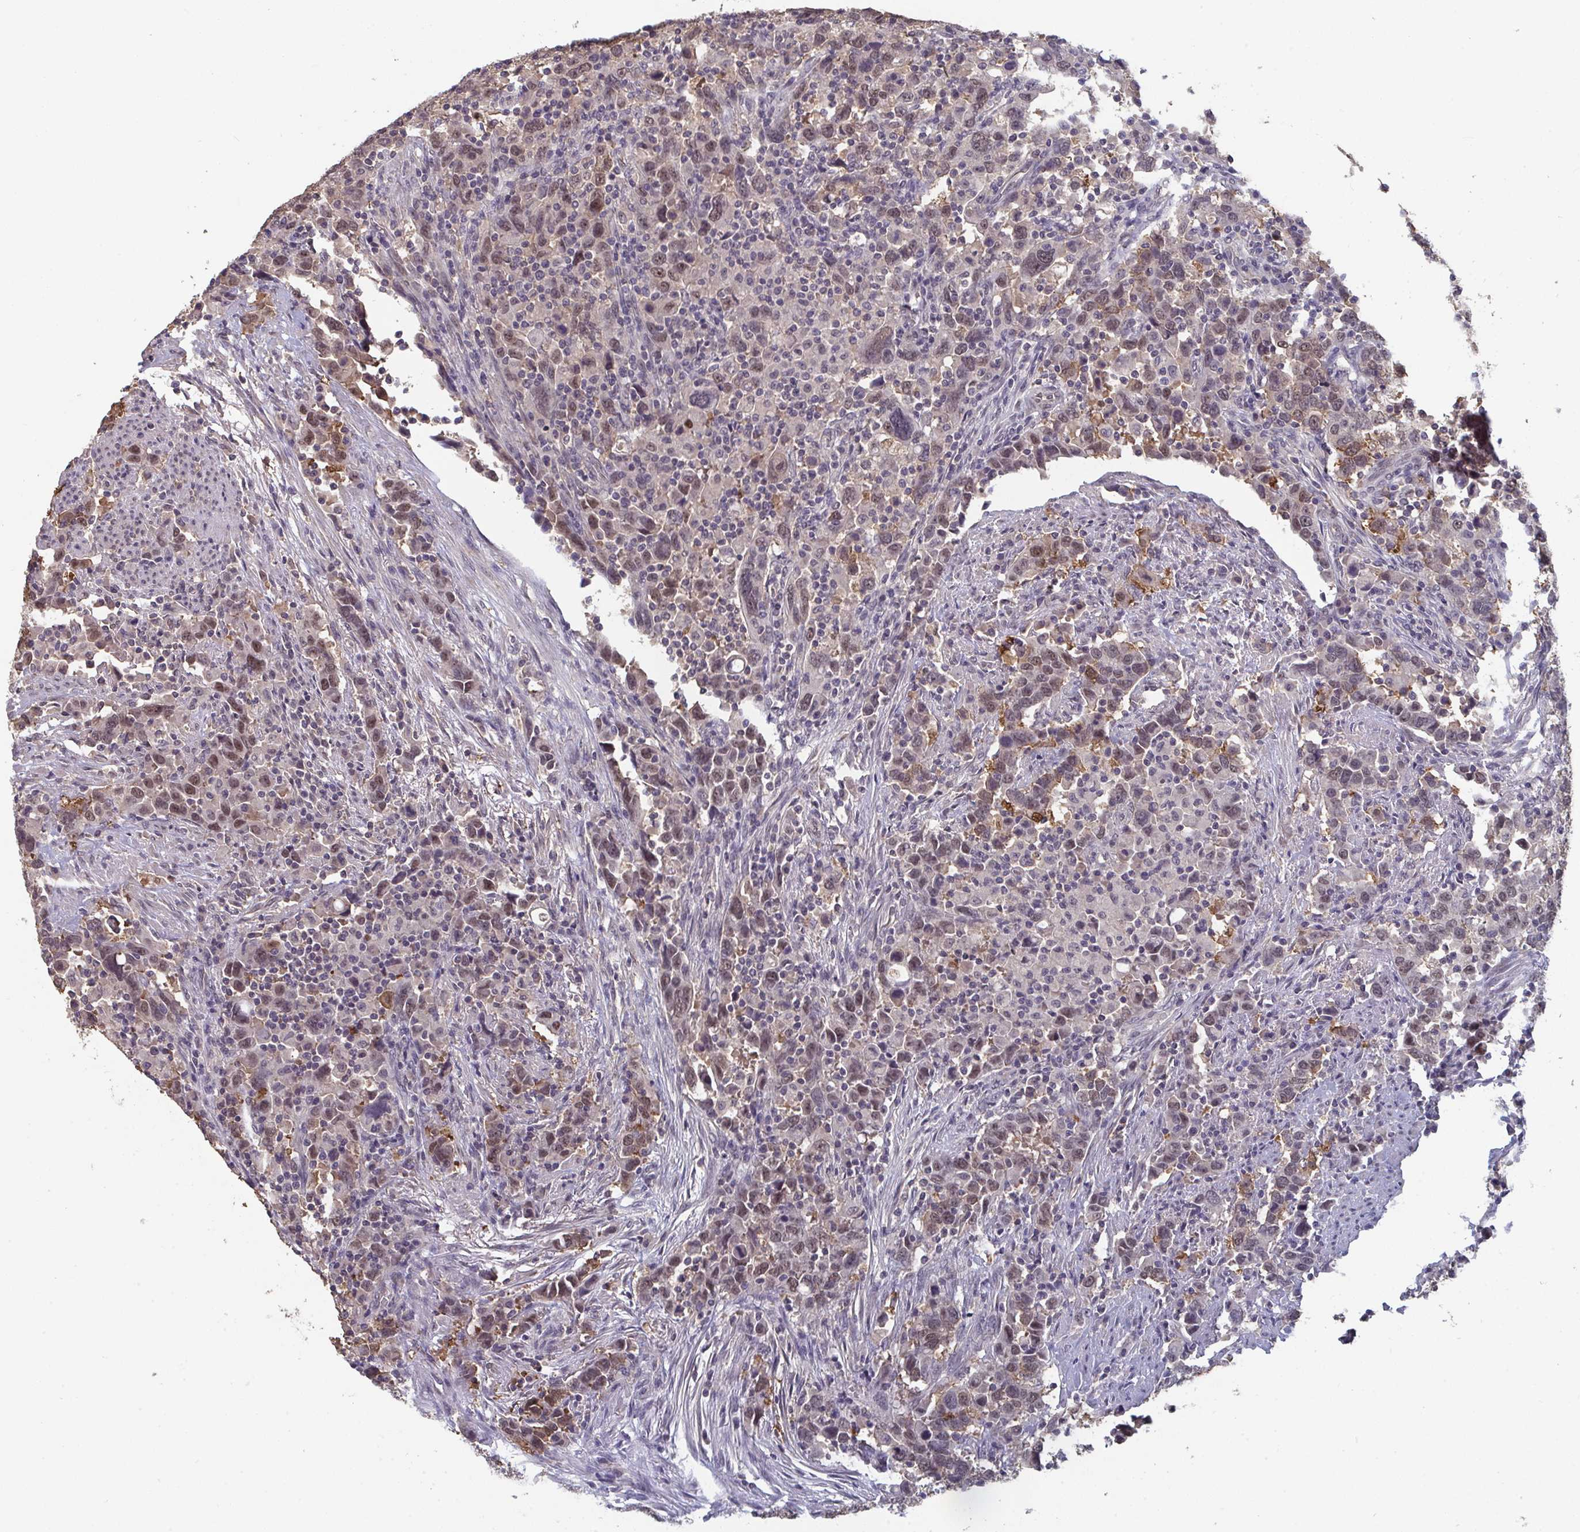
{"staining": {"intensity": "moderate", "quantity": "<25%", "location": "nuclear"}, "tissue": "urothelial cancer", "cell_type": "Tumor cells", "image_type": "cancer", "snomed": [{"axis": "morphology", "description": "Urothelial carcinoma, High grade"}, {"axis": "topography", "description": "Urinary bladder"}], "caption": "Immunohistochemical staining of human urothelial cancer exhibits low levels of moderate nuclear protein expression in about <25% of tumor cells.", "gene": "LIX1", "patient": {"sex": "male", "age": 61}}